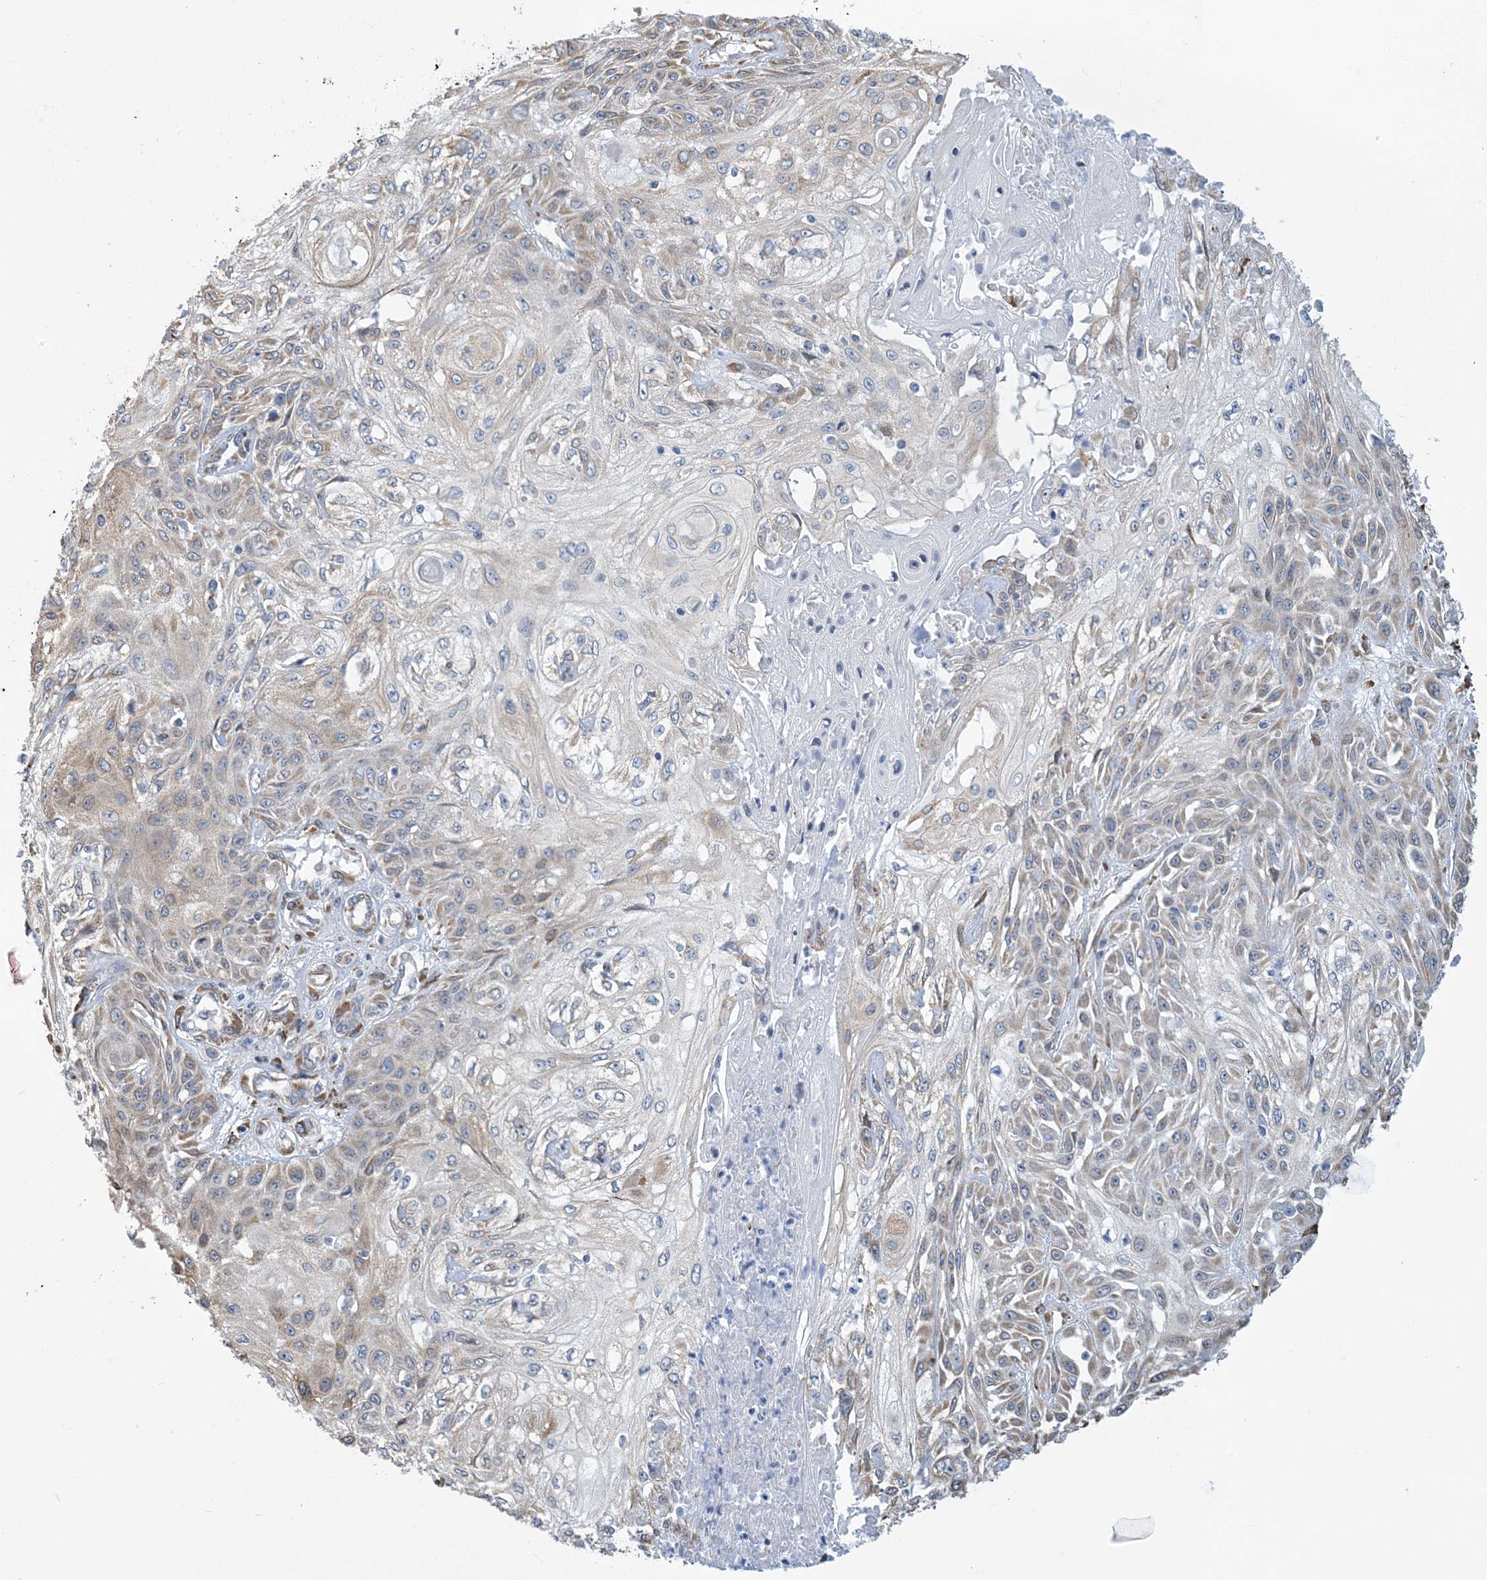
{"staining": {"intensity": "weak", "quantity": "25%-75%", "location": "cytoplasmic/membranous"}, "tissue": "skin cancer", "cell_type": "Tumor cells", "image_type": "cancer", "snomed": [{"axis": "morphology", "description": "Squamous cell carcinoma, NOS"}, {"axis": "morphology", "description": "Squamous cell carcinoma, metastatic, NOS"}, {"axis": "topography", "description": "Skin"}, {"axis": "topography", "description": "Lymph node"}], "caption": "High-magnification brightfield microscopy of squamous cell carcinoma (skin) stained with DAB (3,3'-diaminobenzidine) (brown) and counterstained with hematoxylin (blue). tumor cells exhibit weak cytoplasmic/membranous staining is seen in about25%-75% of cells.", "gene": "CCDC14", "patient": {"sex": "male", "age": 75}}